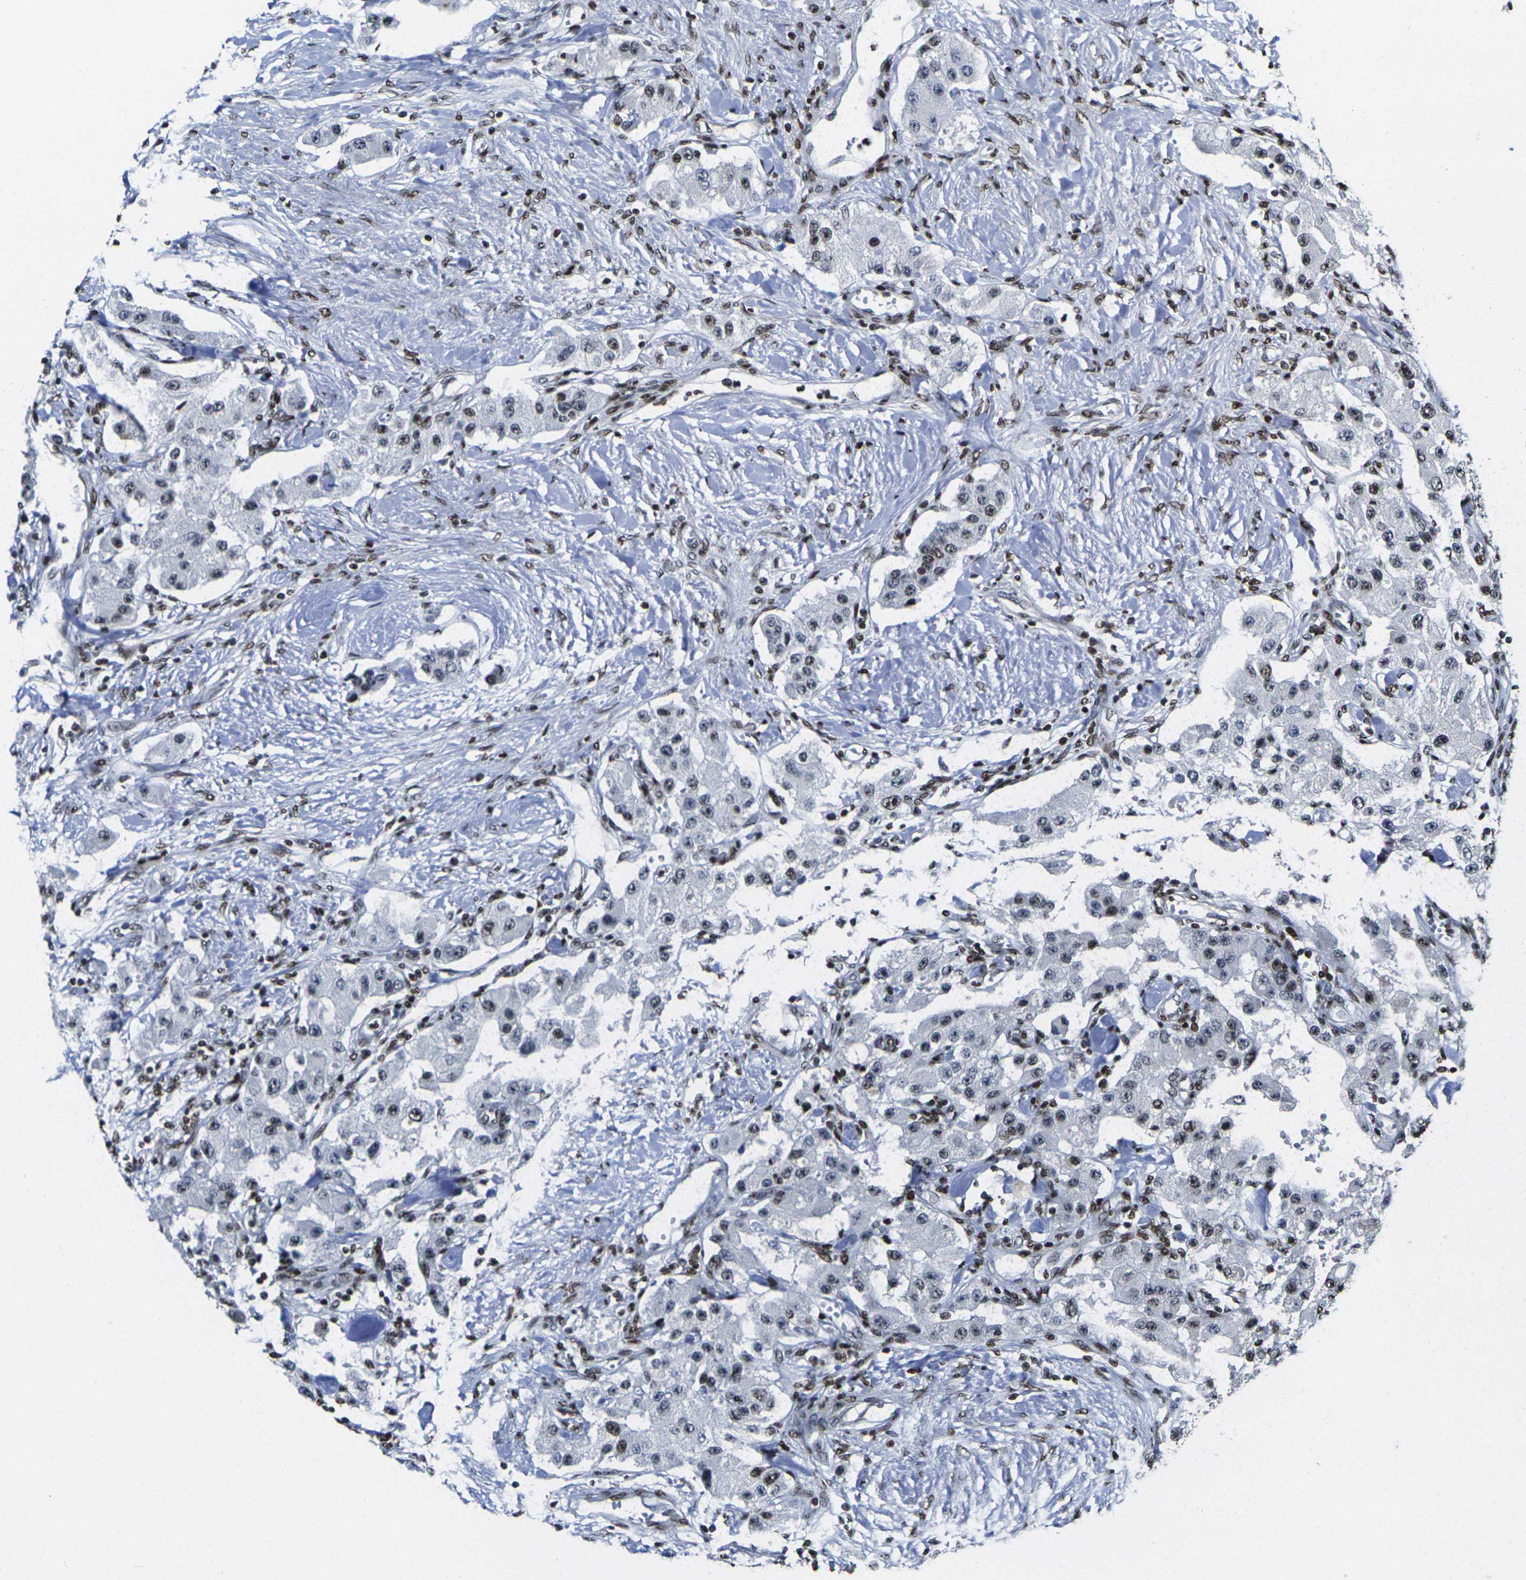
{"staining": {"intensity": "moderate", "quantity": ">75%", "location": "nuclear"}, "tissue": "carcinoid", "cell_type": "Tumor cells", "image_type": "cancer", "snomed": [{"axis": "morphology", "description": "Carcinoid, malignant, NOS"}, {"axis": "topography", "description": "Pancreas"}], "caption": "Human carcinoid stained with a protein marker exhibits moderate staining in tumor cells.", "gene": "H1-10", "patient": {"sex": "male", "age": 41}}